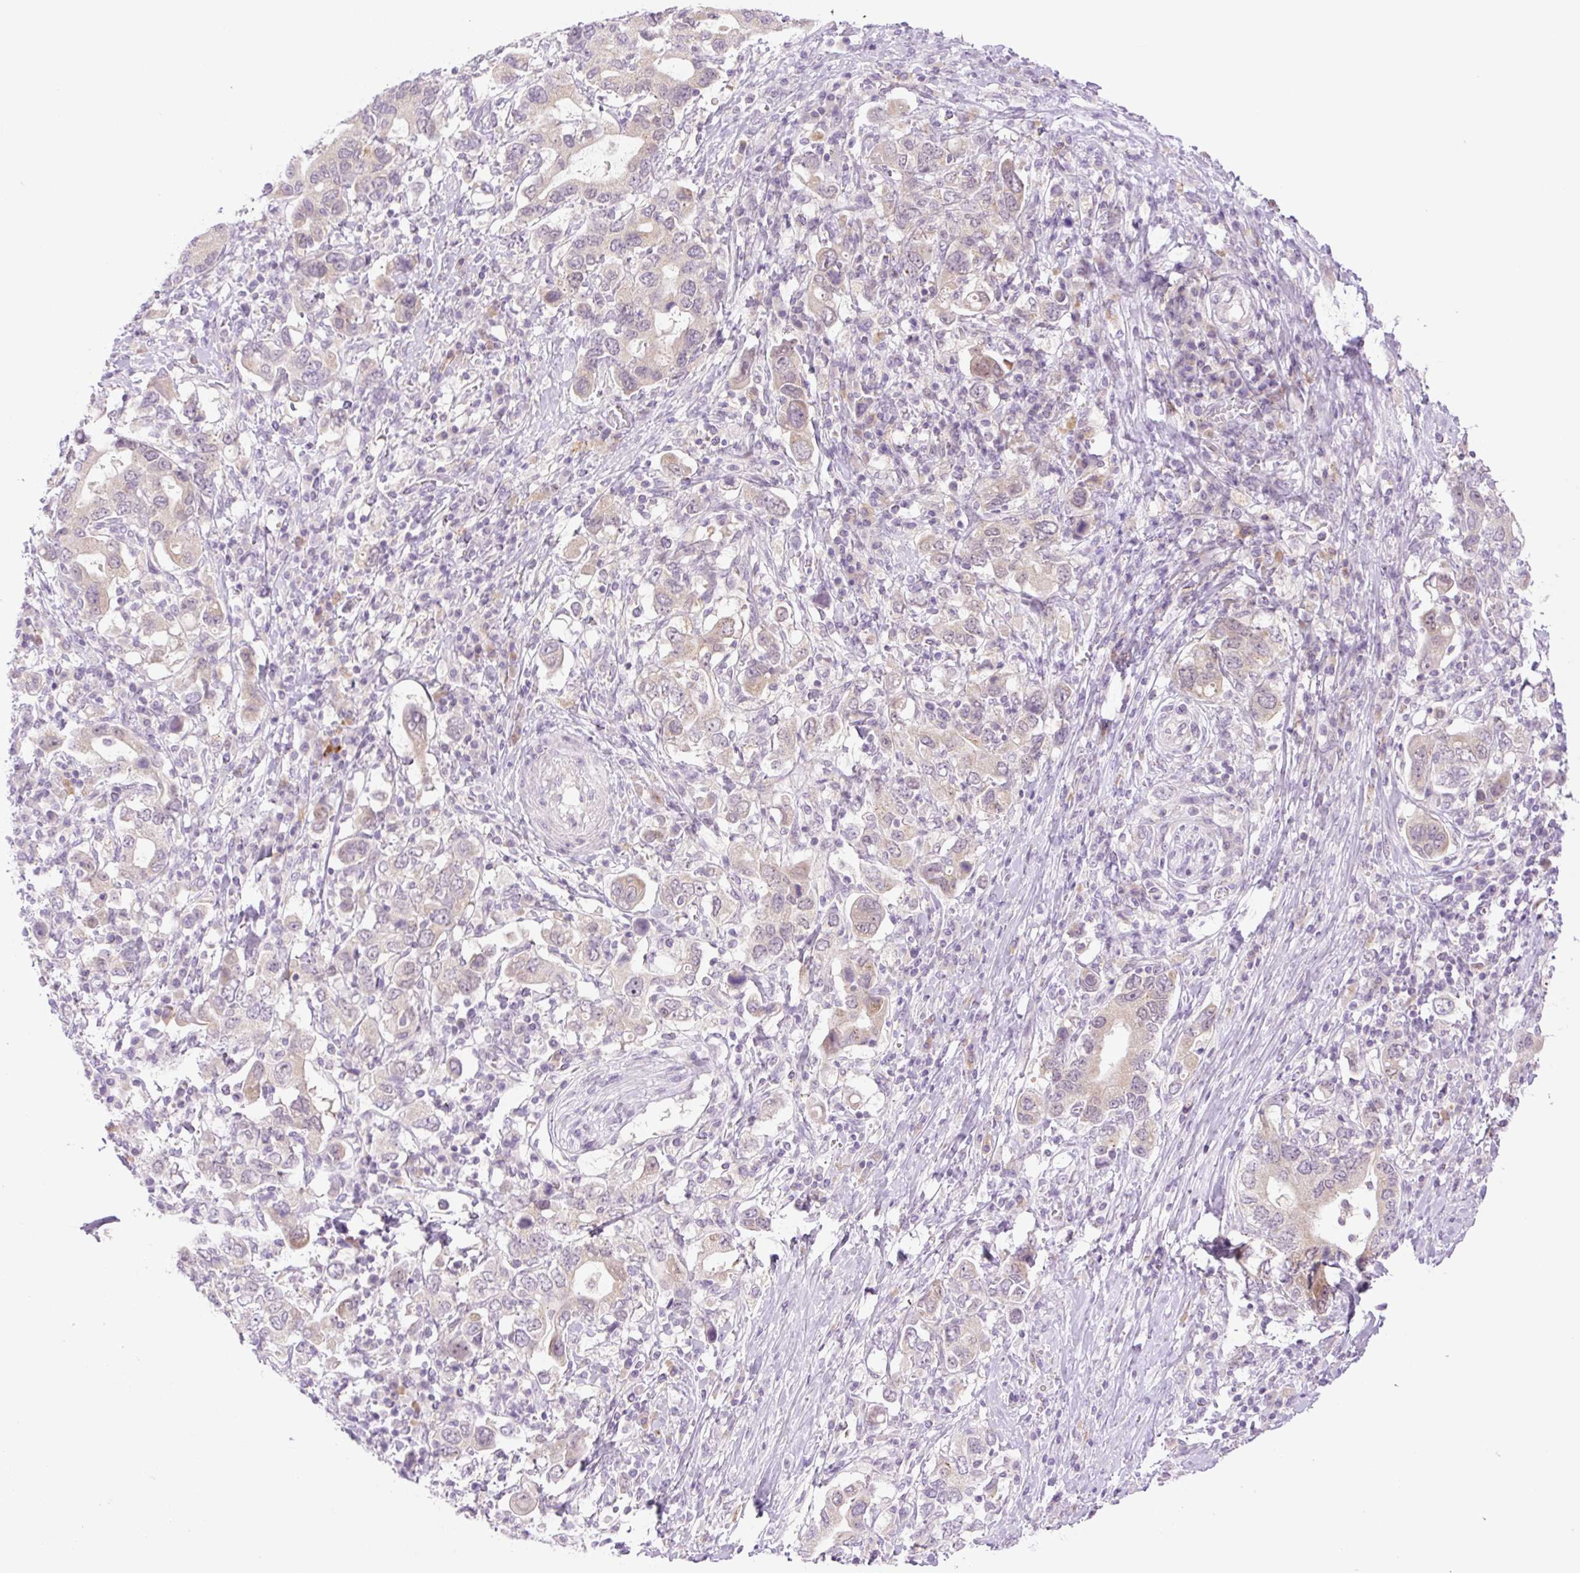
{"staining": {"intensity": "weak", "quantity": "25%-75%", "location": "cytoplasmic/membranous"}, "tissue": "stomach cancer", "cell_type": "Tumor cells", "image_type": "cancer", "snomed": [{"axis": "morphology", "description": "Adenocarcinoma, NOS"}, {"axis": "topography", "description": "Stomach, upper"}, {"axis": "topography", "description": "Stomach"}], "caption": "Weak cytoplasmic/membranous positivity for a protein is identified in about 25%-75% of tumor cells of stomach adenocarcinoma using immunohistochemistry (IHC).", "gene": "SPRYD4", "patient": {"sex": "male", "age": 62}}